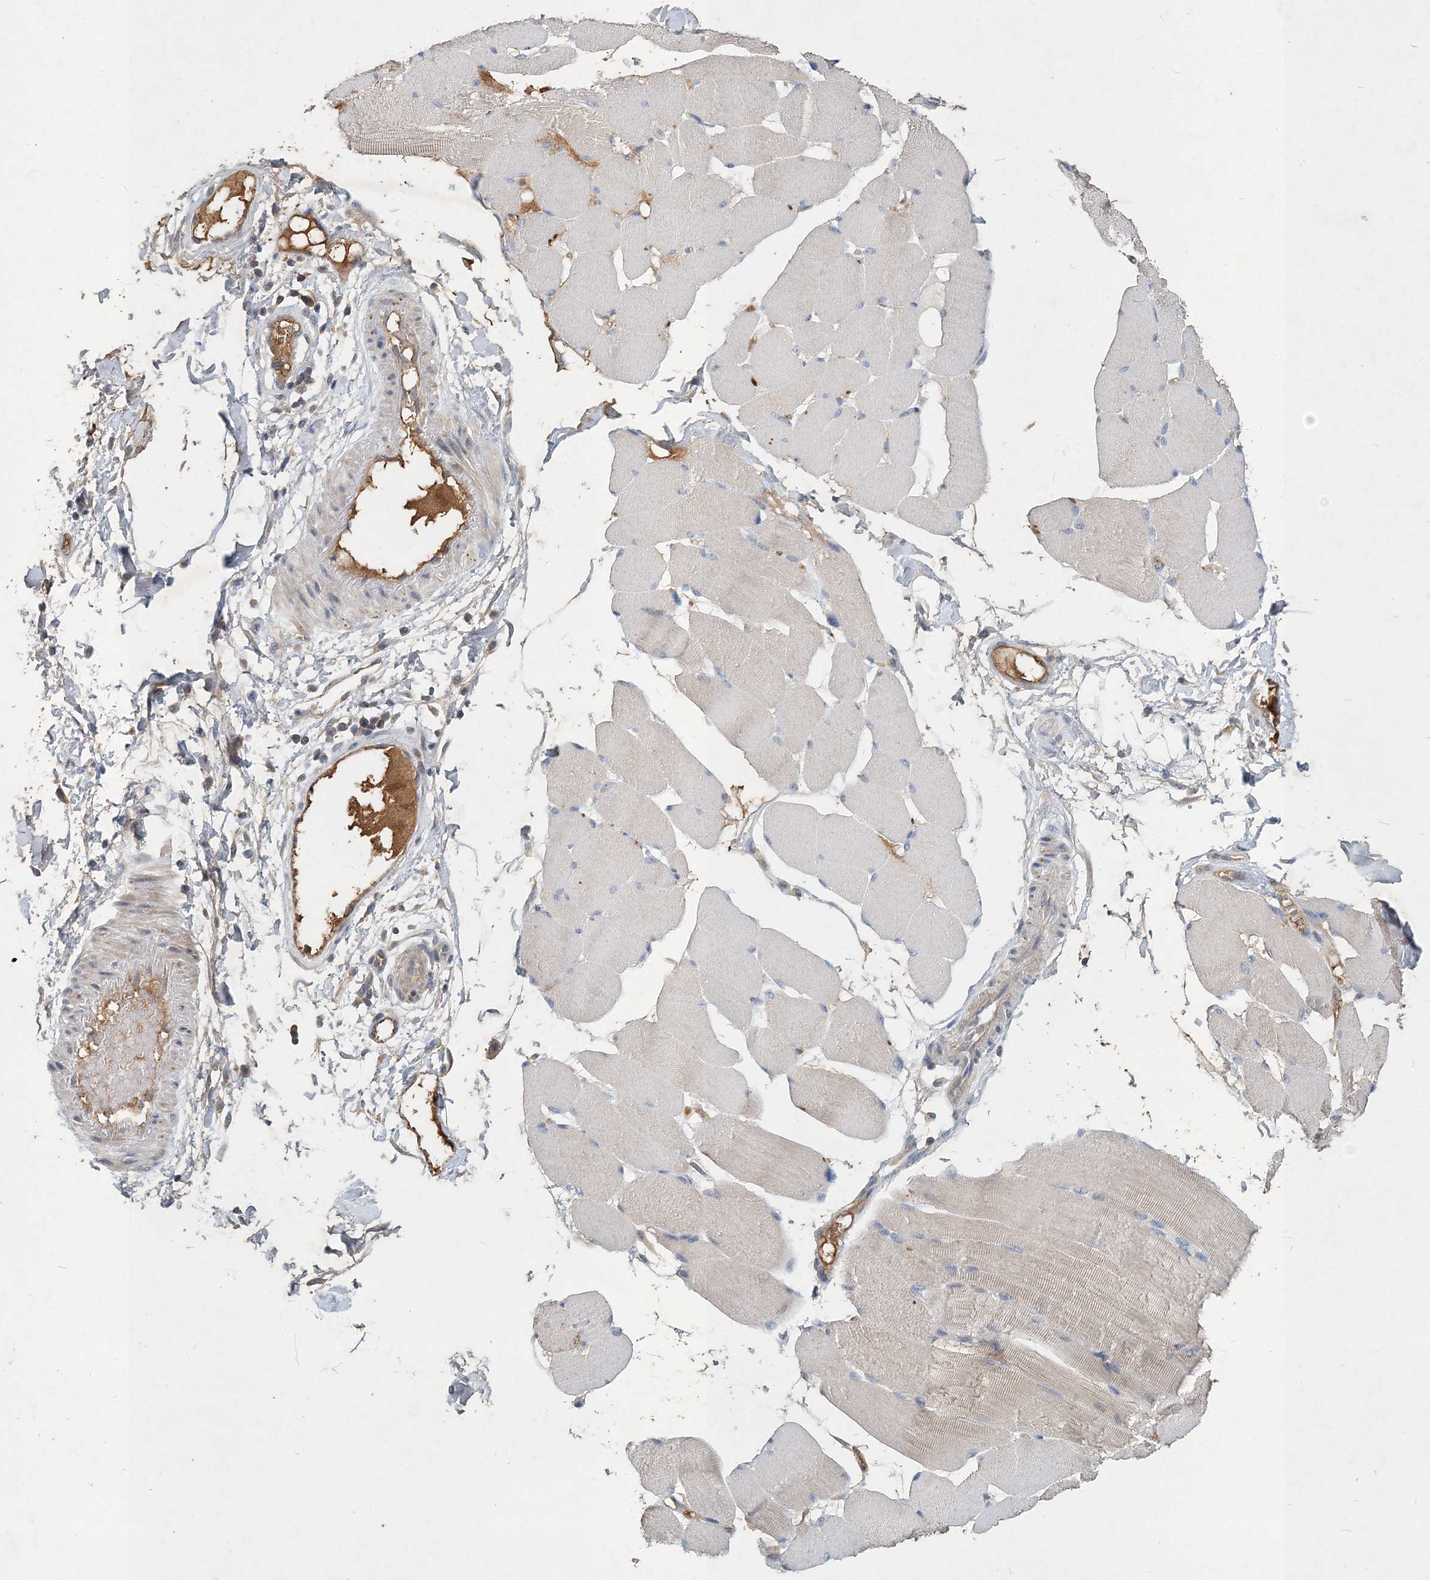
{"staining": {"intensity": "negative", "quantity": "none", "location": "none"}, "tissue": "skeletal muscle", "cell_type": "Myocytes", "image_type": "normal", "snomed": [{"axis": "morphology", "description": "Normal tissue, NOS"}, {"axis": "topography", "description": "Skin"}, {"axis": "topography", "description": "Skeletal muscle"}], "caption": "Immunohistochemical staining of normal skeletal muscle reveals no significant expression in myocytes. The staining was performed using DAB to visualize the protein expression in brown, while the nuclei were stained in blue with hematoxylin (Magnification: 20x).", "gene": "RNF25", "patient": {"sex": "male", "age": 83}}